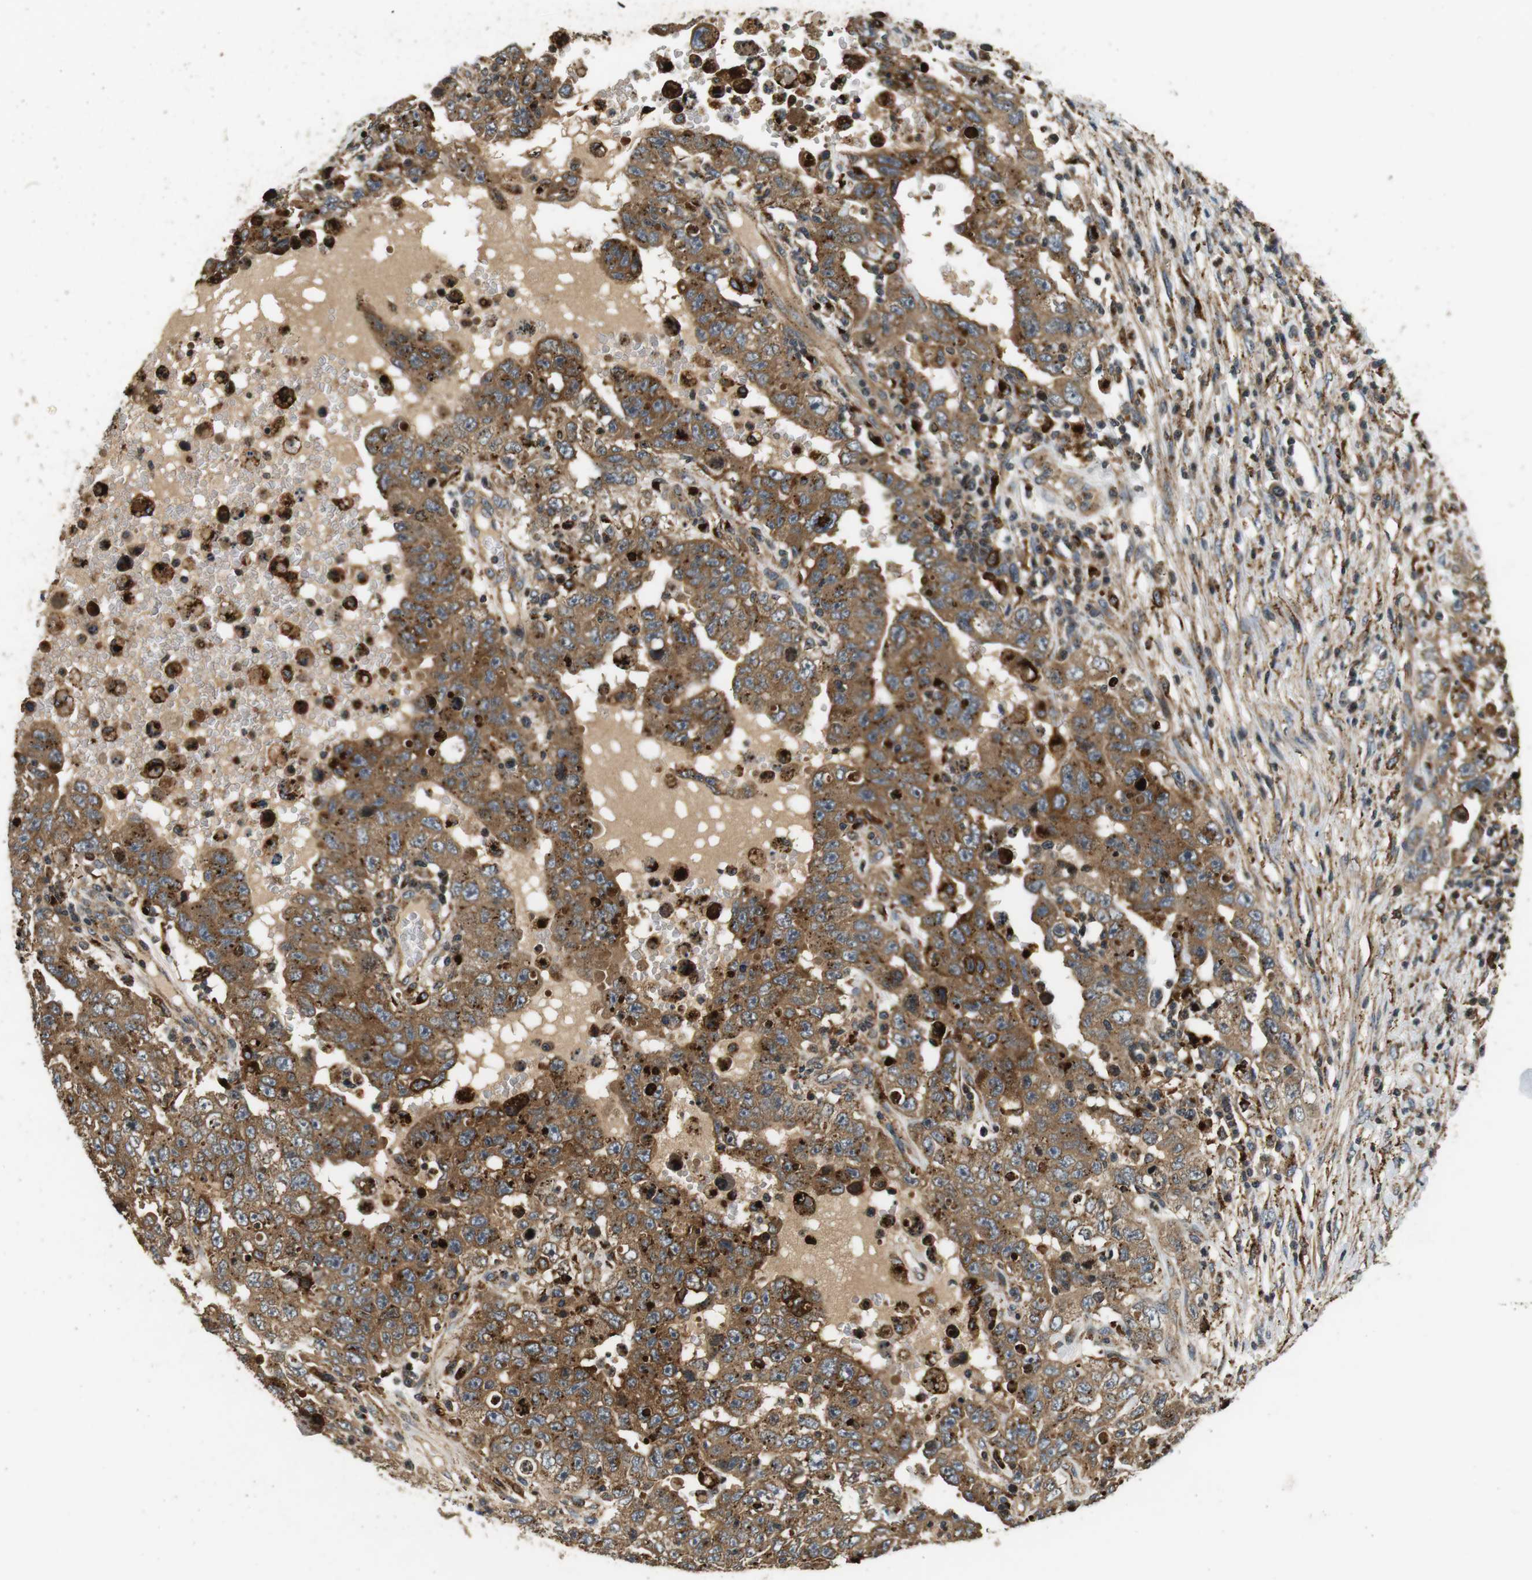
{"staining": {"intensity": "moderate", "quantity": ">75%", "location": "cytoplasmic/membranous"}, "tissue": "testis cancer", "cell_type": "Tumor cells", "image_type": "cancer", "snomed": [{"axis": "morphology", "description": "Carcinoma, Embryonal, NOS"}, {"axis": "topography", "description": "Testis"}], "caption": "About >75% of tumor cells in human testis cancer (embryonal carcinoma) exhibit moderate cytoplasmic/membranous protein positivity as visualized by brown immunohistochemical staining.", "gene": "TXNRD1", "patient": {"sex": "male", "age": 26}}